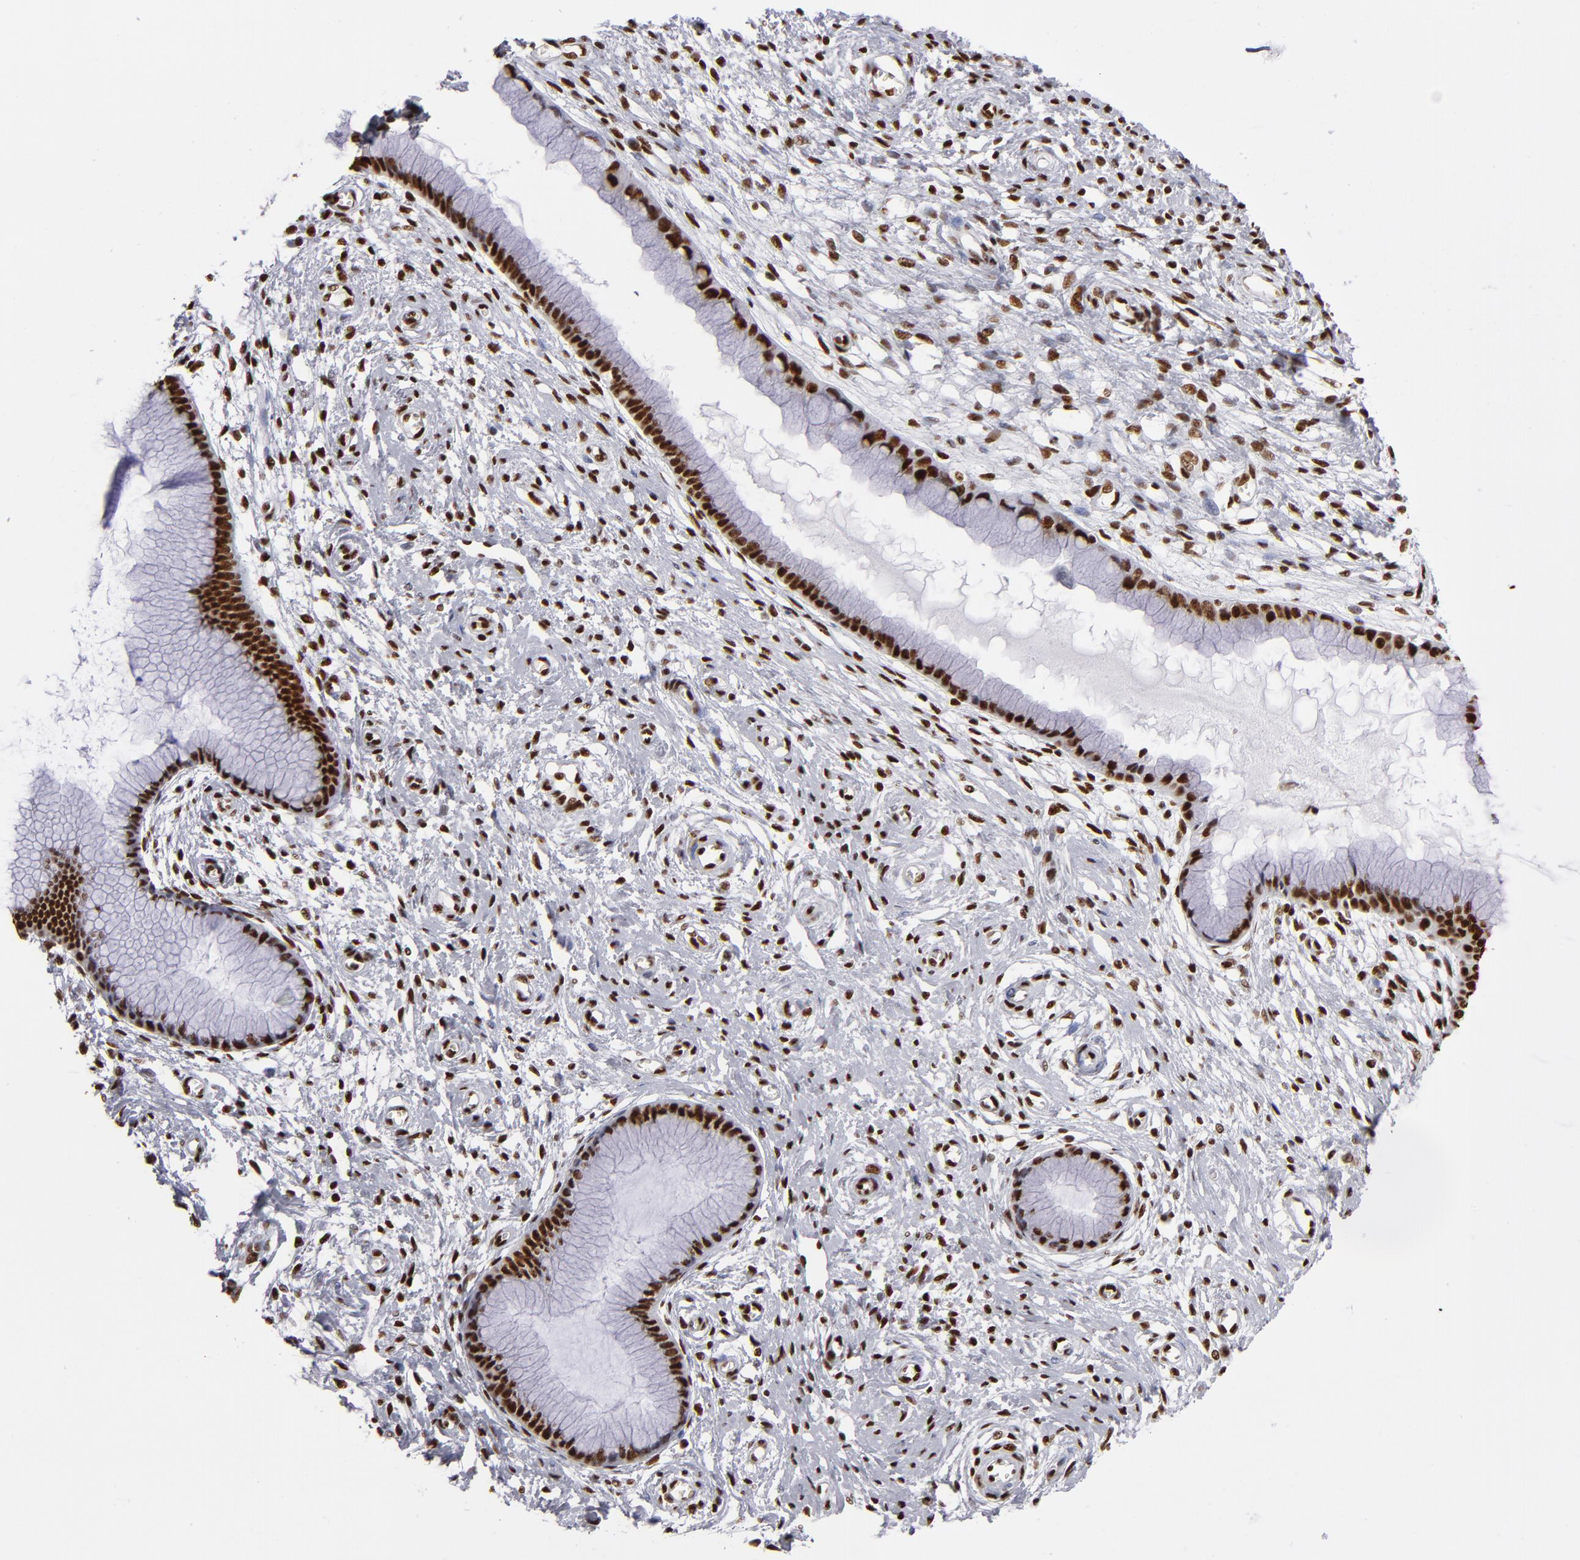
{"staining": {"intensity": "strong", "quantity": ">75%", "location": "nuclear"}, "tissue": "cervix", "cell_type": "Glandular cells", "image_type": "normal", "snomed": [{"axis": "morphology", "description": "Normal tissue, NOS"}, {"axis": "topography", "description": "Cervix"}], "caption": "Normal cervix reveals strong nuclear positivity in about >75% of glandular cells.", "gene": "MRE11", "patient": {"sex": "female", "age": 55}}